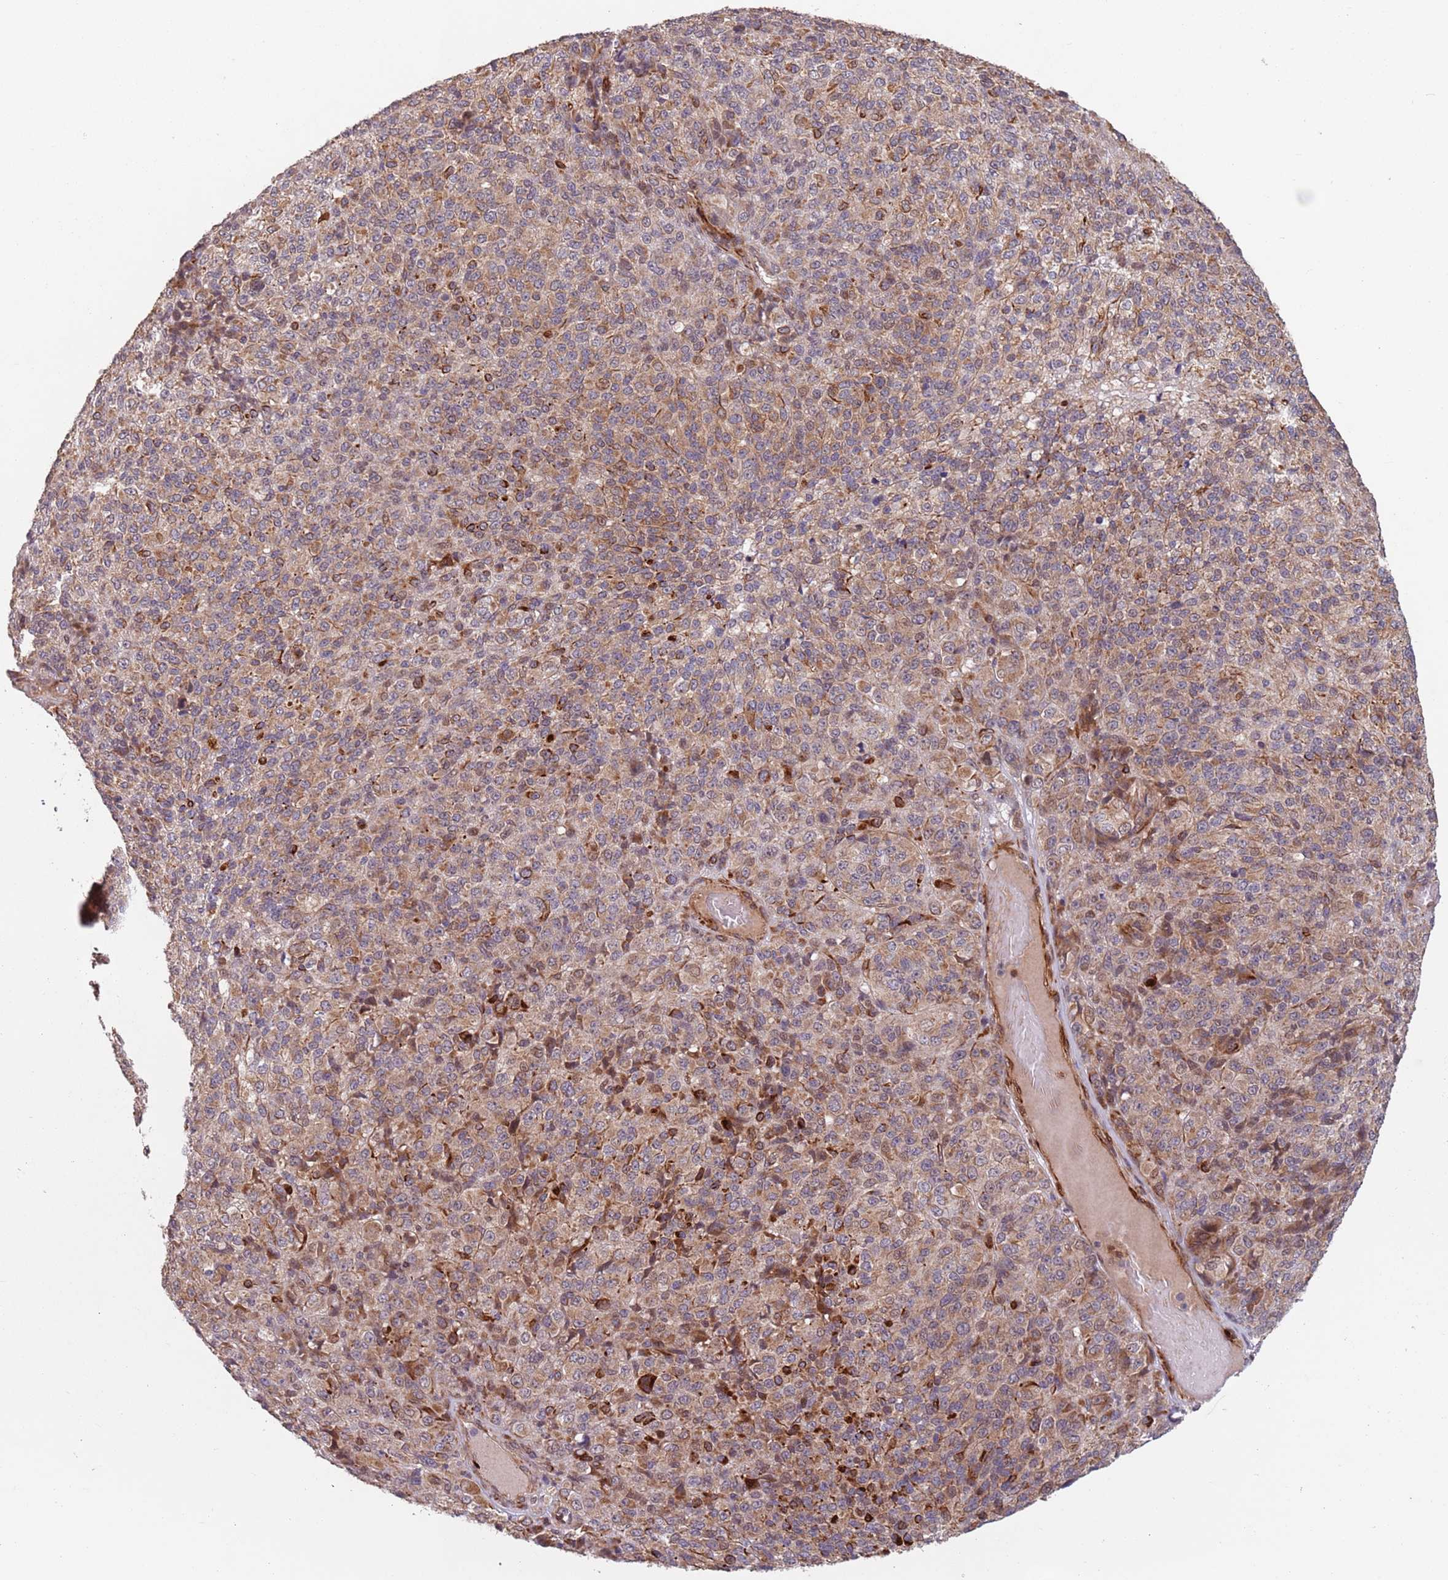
{"staining": {"intensity": "strong", "quantity": "25%-75%", "location": "cytoplasmic/membranous,nuclear"}, "tissue": "melanoma", "cell_type": "Tumor cells", "image_type": "cancer", "snomed": [{"axis": "morphology", "description": "Malignant melanoma, Metastatic site"}, {"axis": "topography", "description": "Brain"}], "caption": "A histopathology image of human melanoma stained for a protein exhibits strong cytoplasmic/membranous and nuclear brown staining in tumor cells.", "gene": "CHD9", "patient": {"sex": "female", "age": 56}}